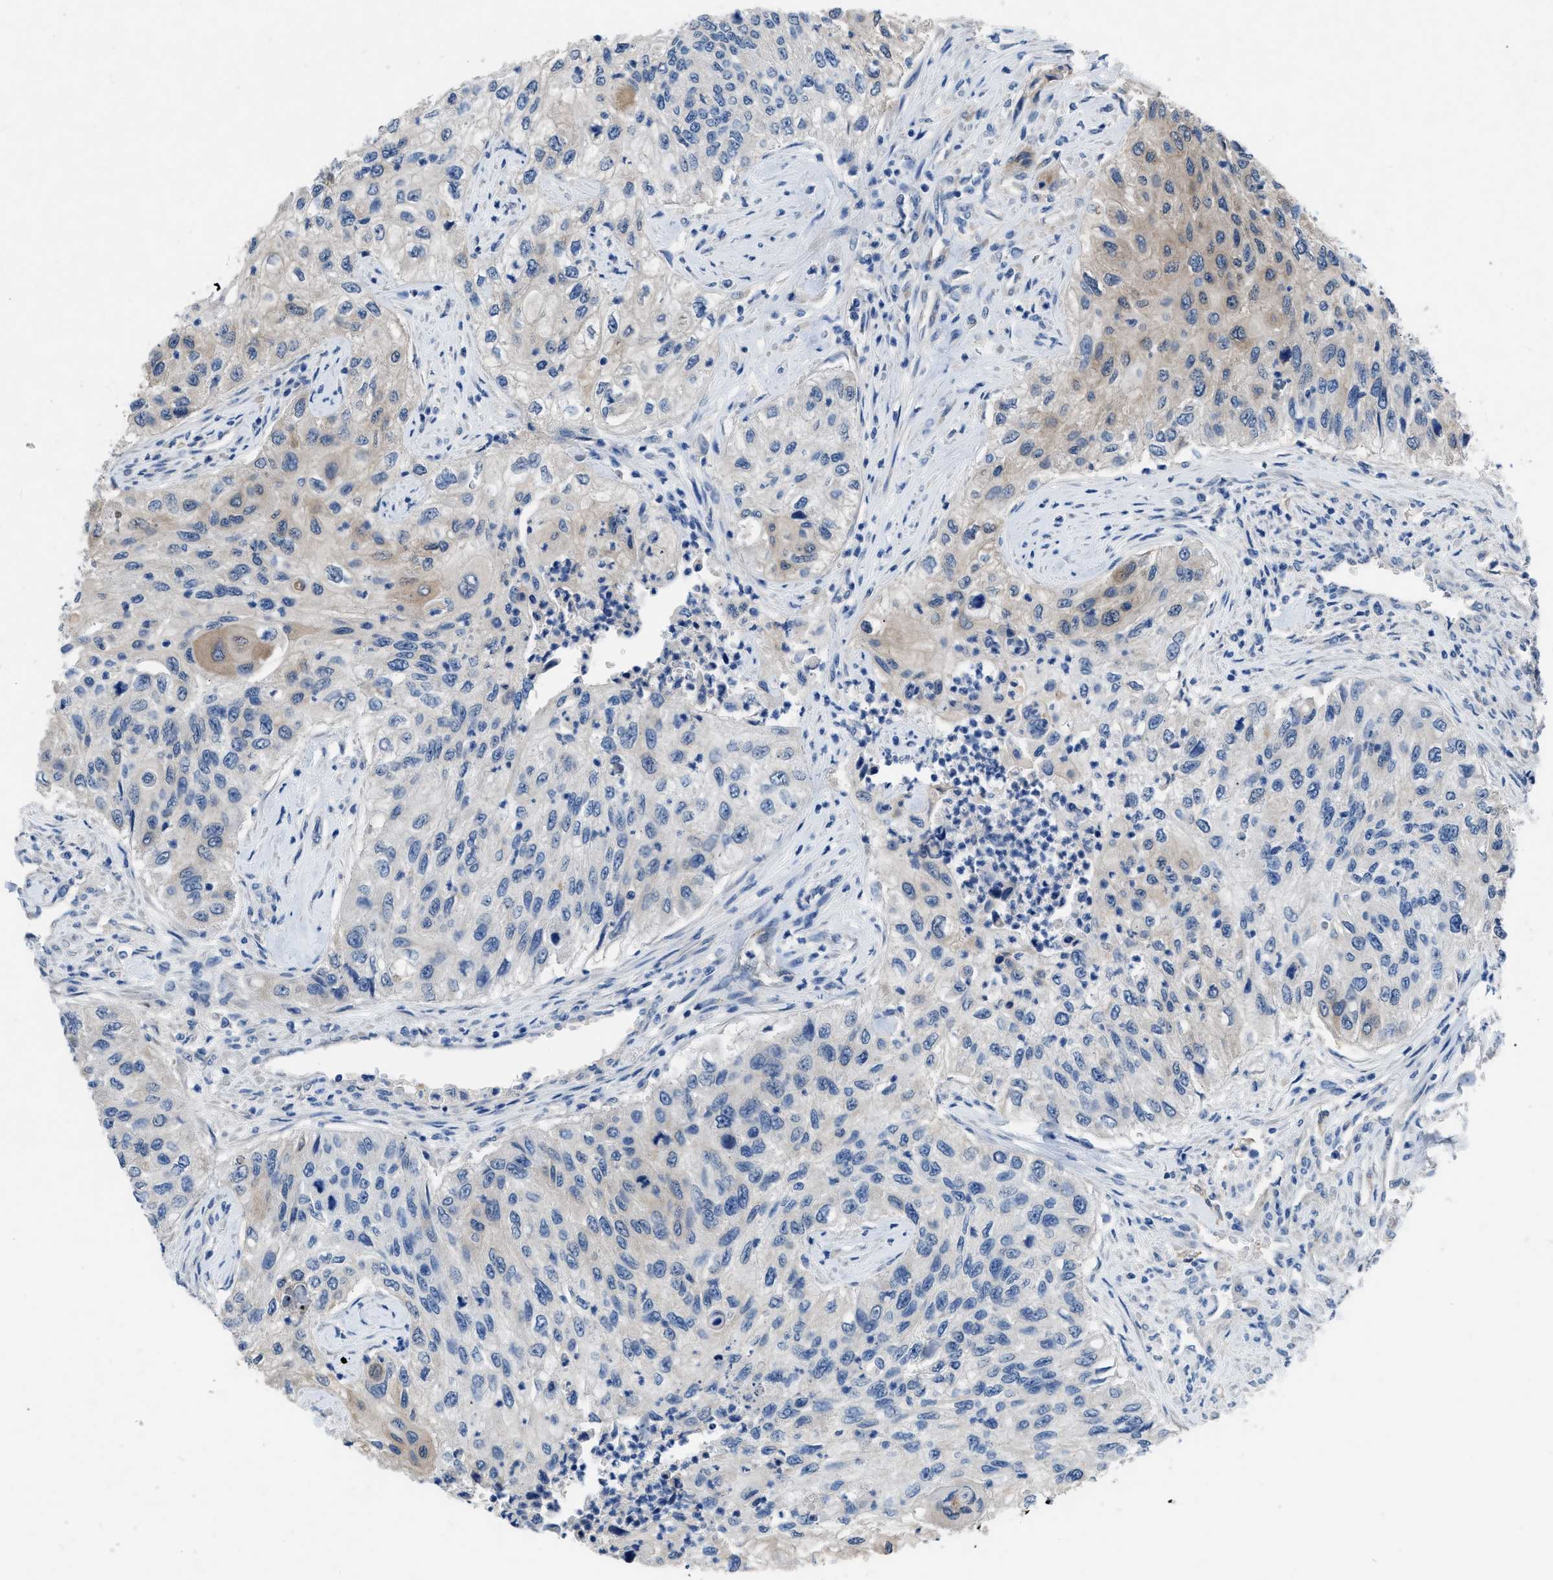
{"staining": {"intensity": "weak", "quantity": "25%-75%", "location": "cytoplasmic/membranous"}, "tissue": "urothelial cancer", "cell_type": "Tumor cells", "image_type": "cancer", "snomed": [{"axis": "morphology", "description": "Urothelial carcinoma, High grade"}, {"axis": "topography", "description": "Urinary bladder"}], "caption": "Urothelial cancer stained with DAB immunohistochemistry exhibits low levels of weak cytoplasmic/membranous positivity in about 25%-75% of tumor cells.", "gene": "RBP1", "patient": {"sex": "female", "age": 60}}